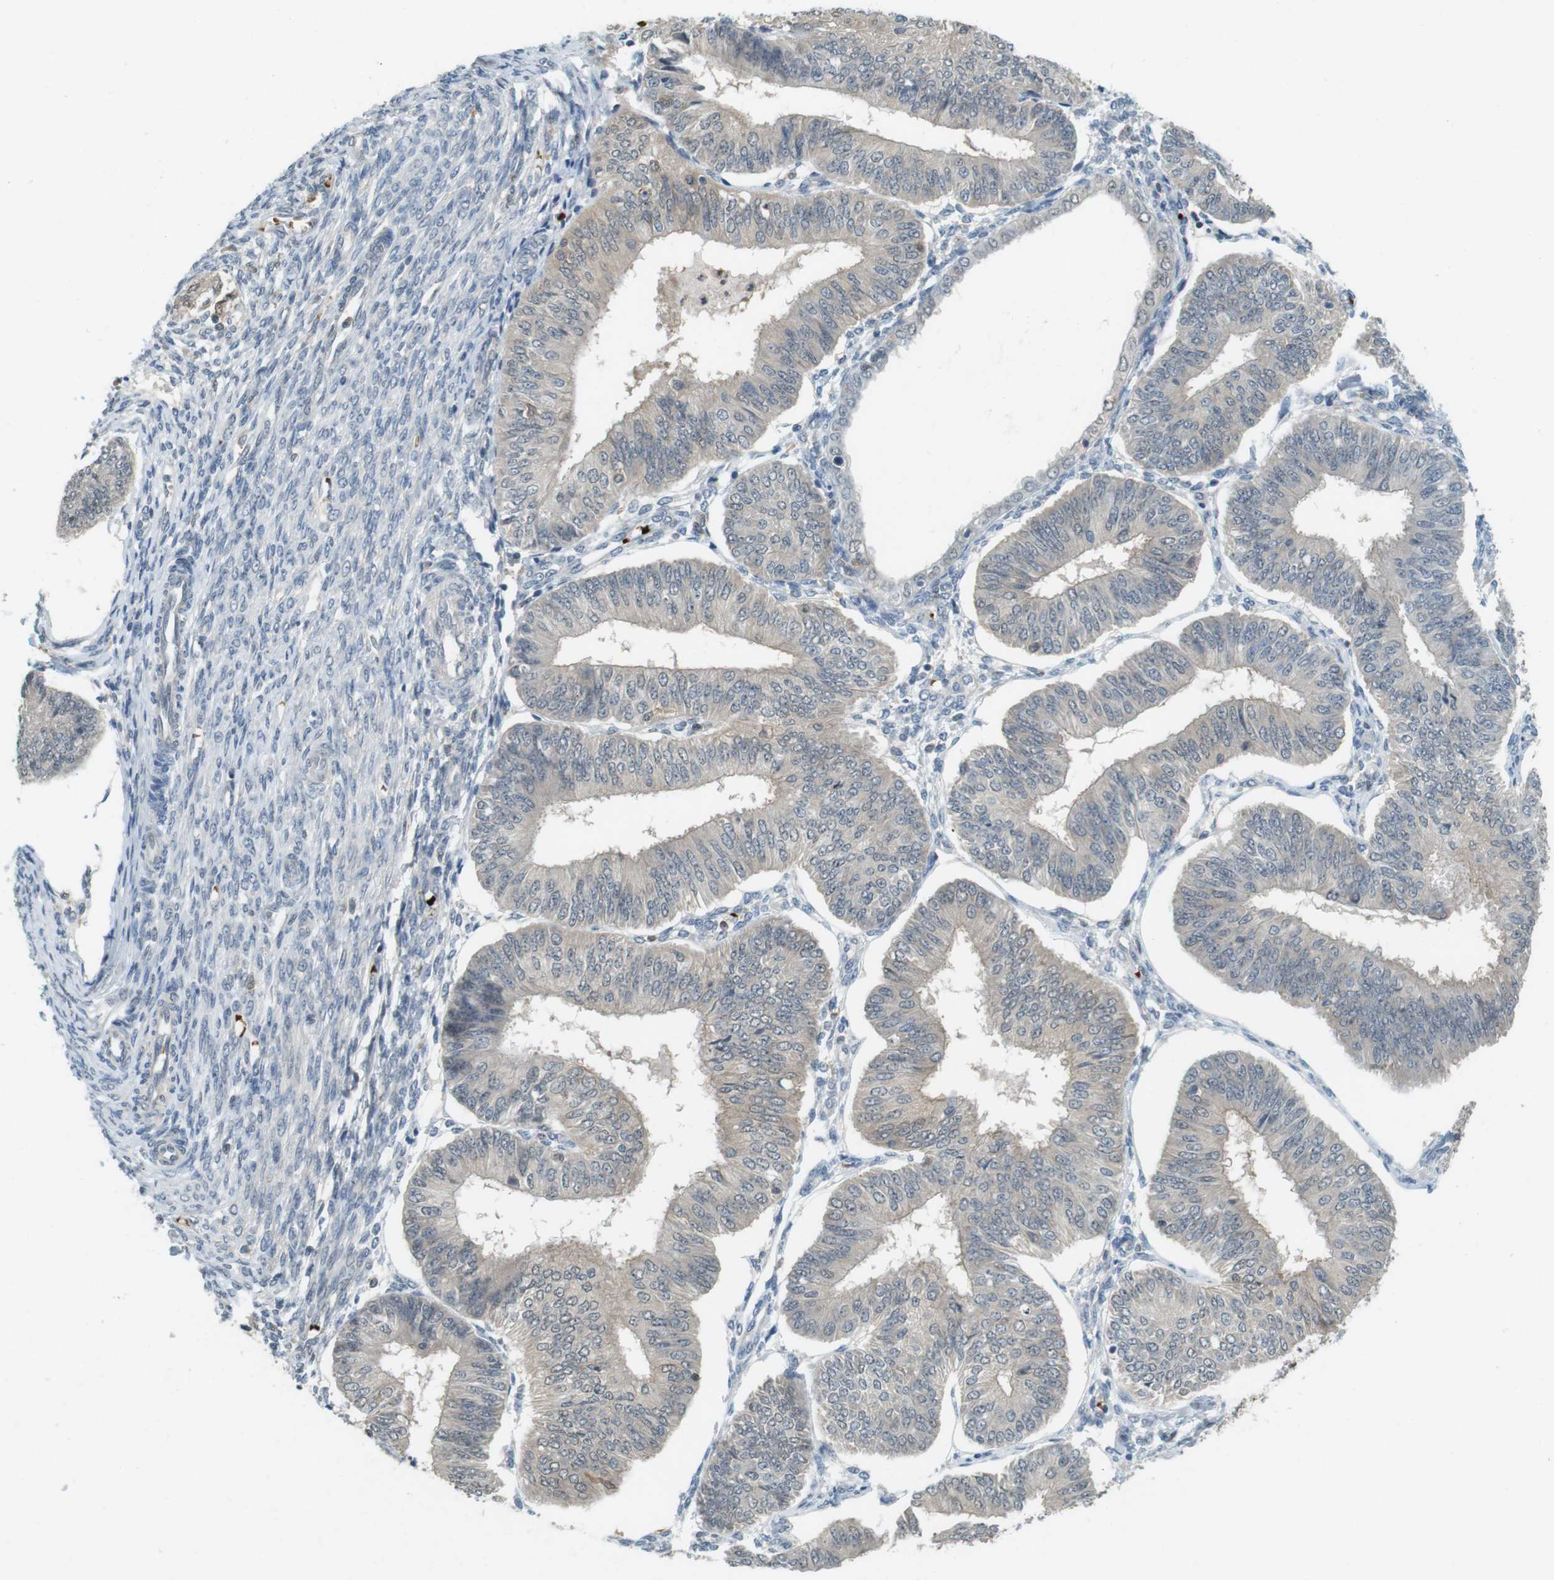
{"staining": {"intensity": "negative", "quantity": "none", "location": "none"}, "tissue": "endometrial cancer", "cell_type": "Tumor cells", "image_type": "cancer", "snomed": [{"axis": "morphology", "description": "Adenocarcinoma, NOS"}, {"axis": "topography", "description": "Endometrium"}], "caption": "Tumor cells show no significant positivity in endometrial cancer (adenocarcinoma).", "gene": "CDK14", "patient": {"sex": "female", "age": 58}}